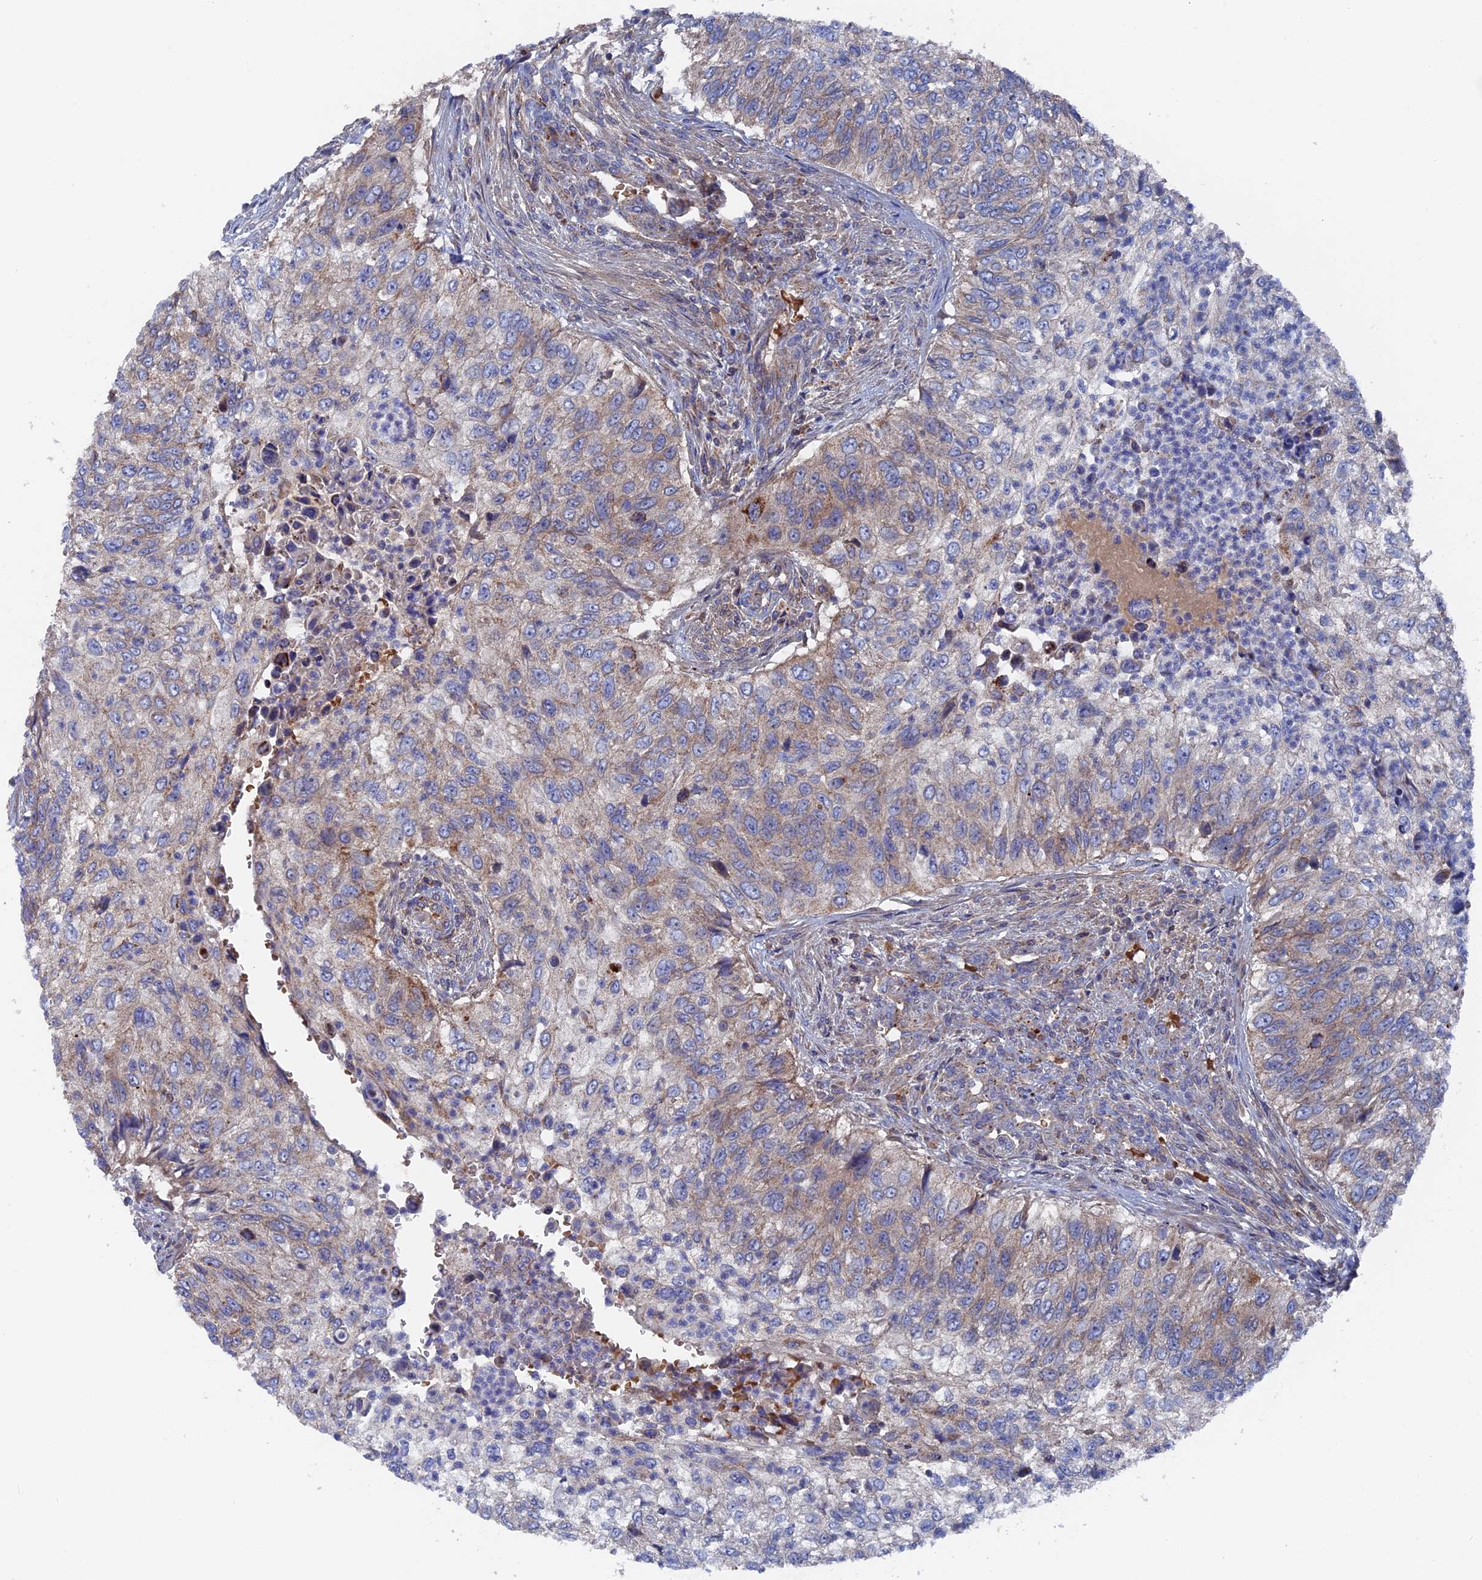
{"staining": {"intensity": "weak", "quantity": "25%-75%", "location": "cytoplasmic/membranous"}, "tissue": "urothelial cancer", "cell_type": "Tumor cells", "image_type": "cancer", "snomed": [{"axis": "morphology", "description": "Urothelial carcinoma, High grade"}, {"axis": "topography", "description": "Urinary bladder"}], "caption": "Immunohistochemical staining of human urothelial cancer reveals low levels of weak cytoplasmic/membranous staining in about 25%-75% of tumor cells.", "gene": "SMG9", "patient": {"sex": "female", "age": 60}}